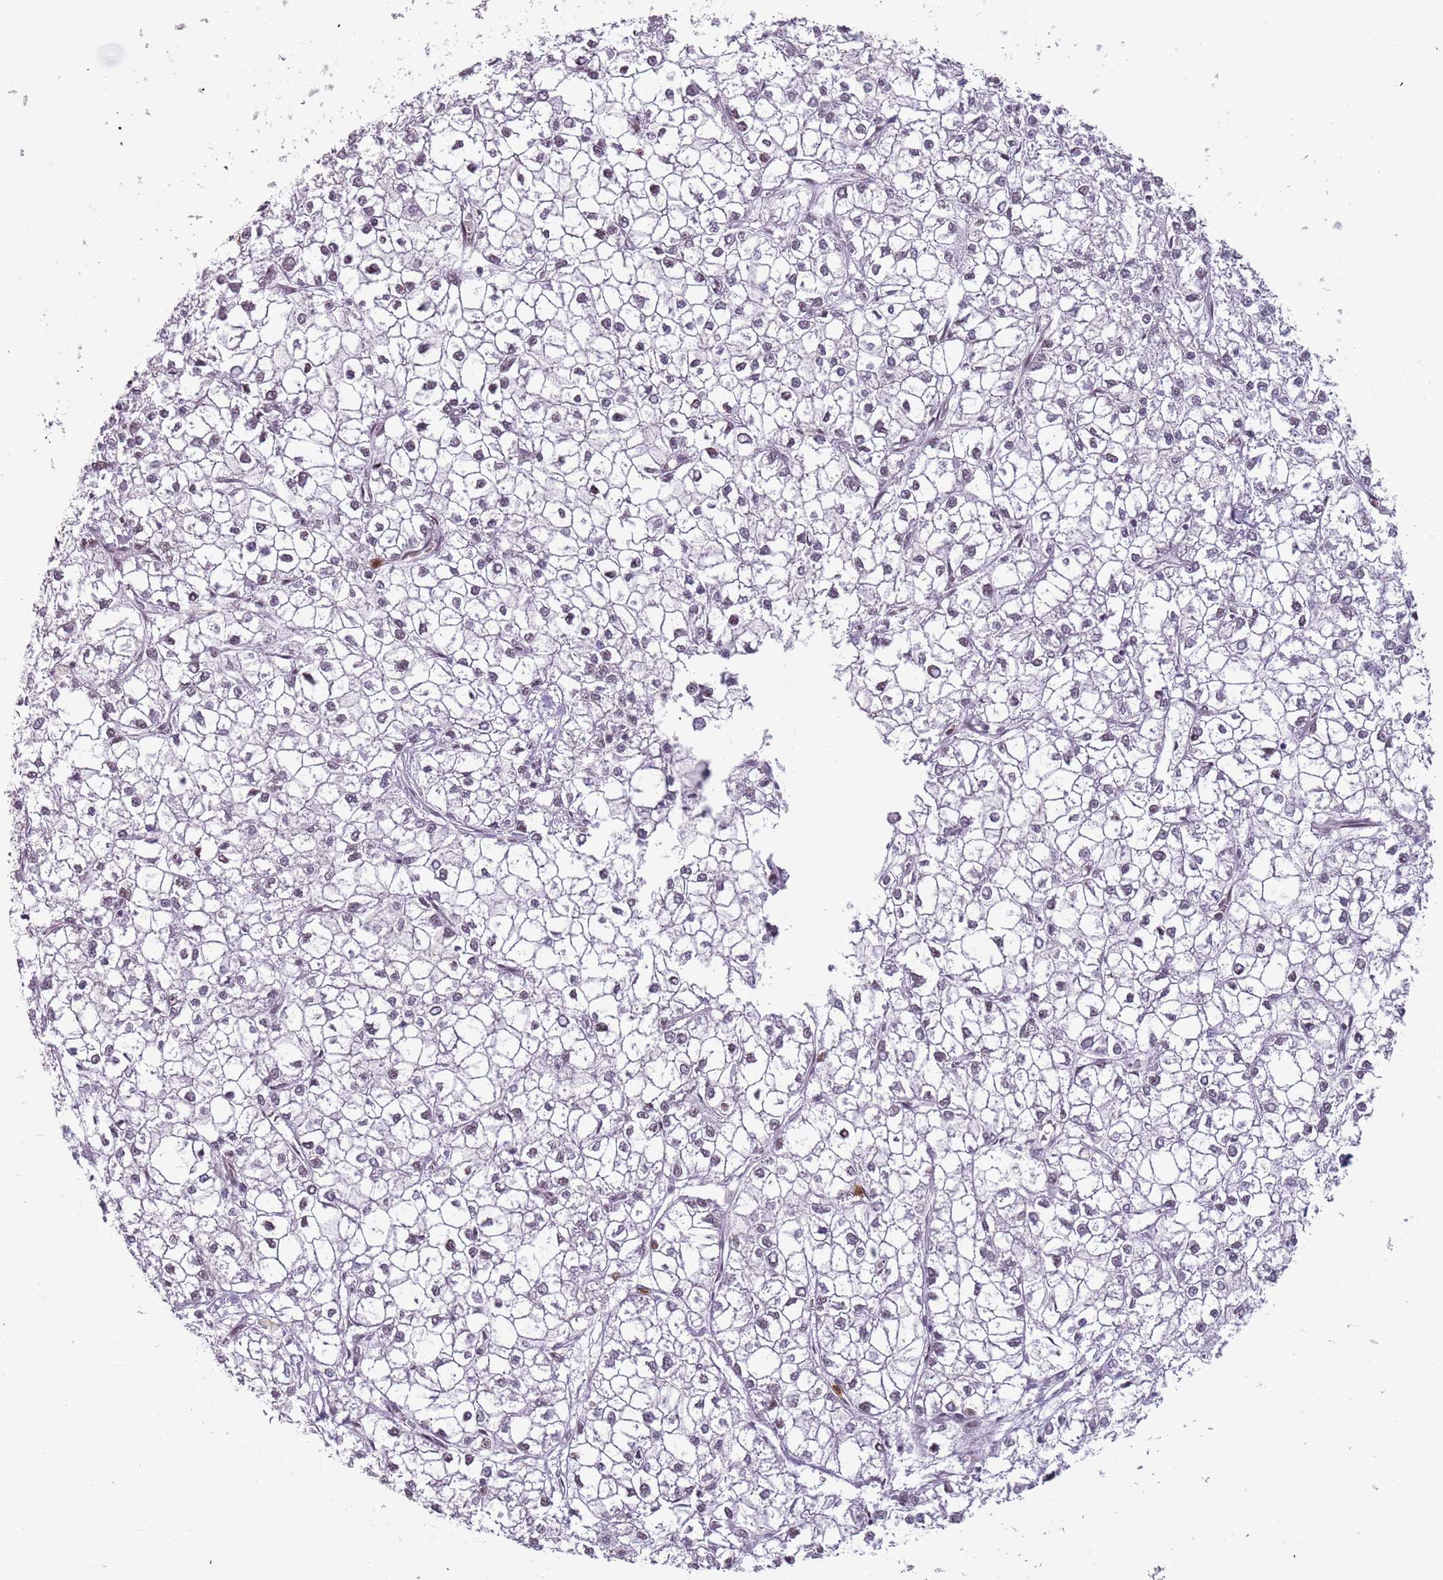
{"staining": {"intensity": "negative", "quantity": "none", "location": "none"}, "tissue": "liver cancer", "cell_type": "Tumor cells", "image_type": "cancer", "snomed": [{"axis": "morphology", "description": "Carcinoma, Hepatocellular, NOS"}, {"axis": "topography", "description": "Liver"}], "caption": "There is no significant staining in tumor cells of liver cancer.", "gene": "REXO4", "patient": {"sex": "female", "age": 43}}